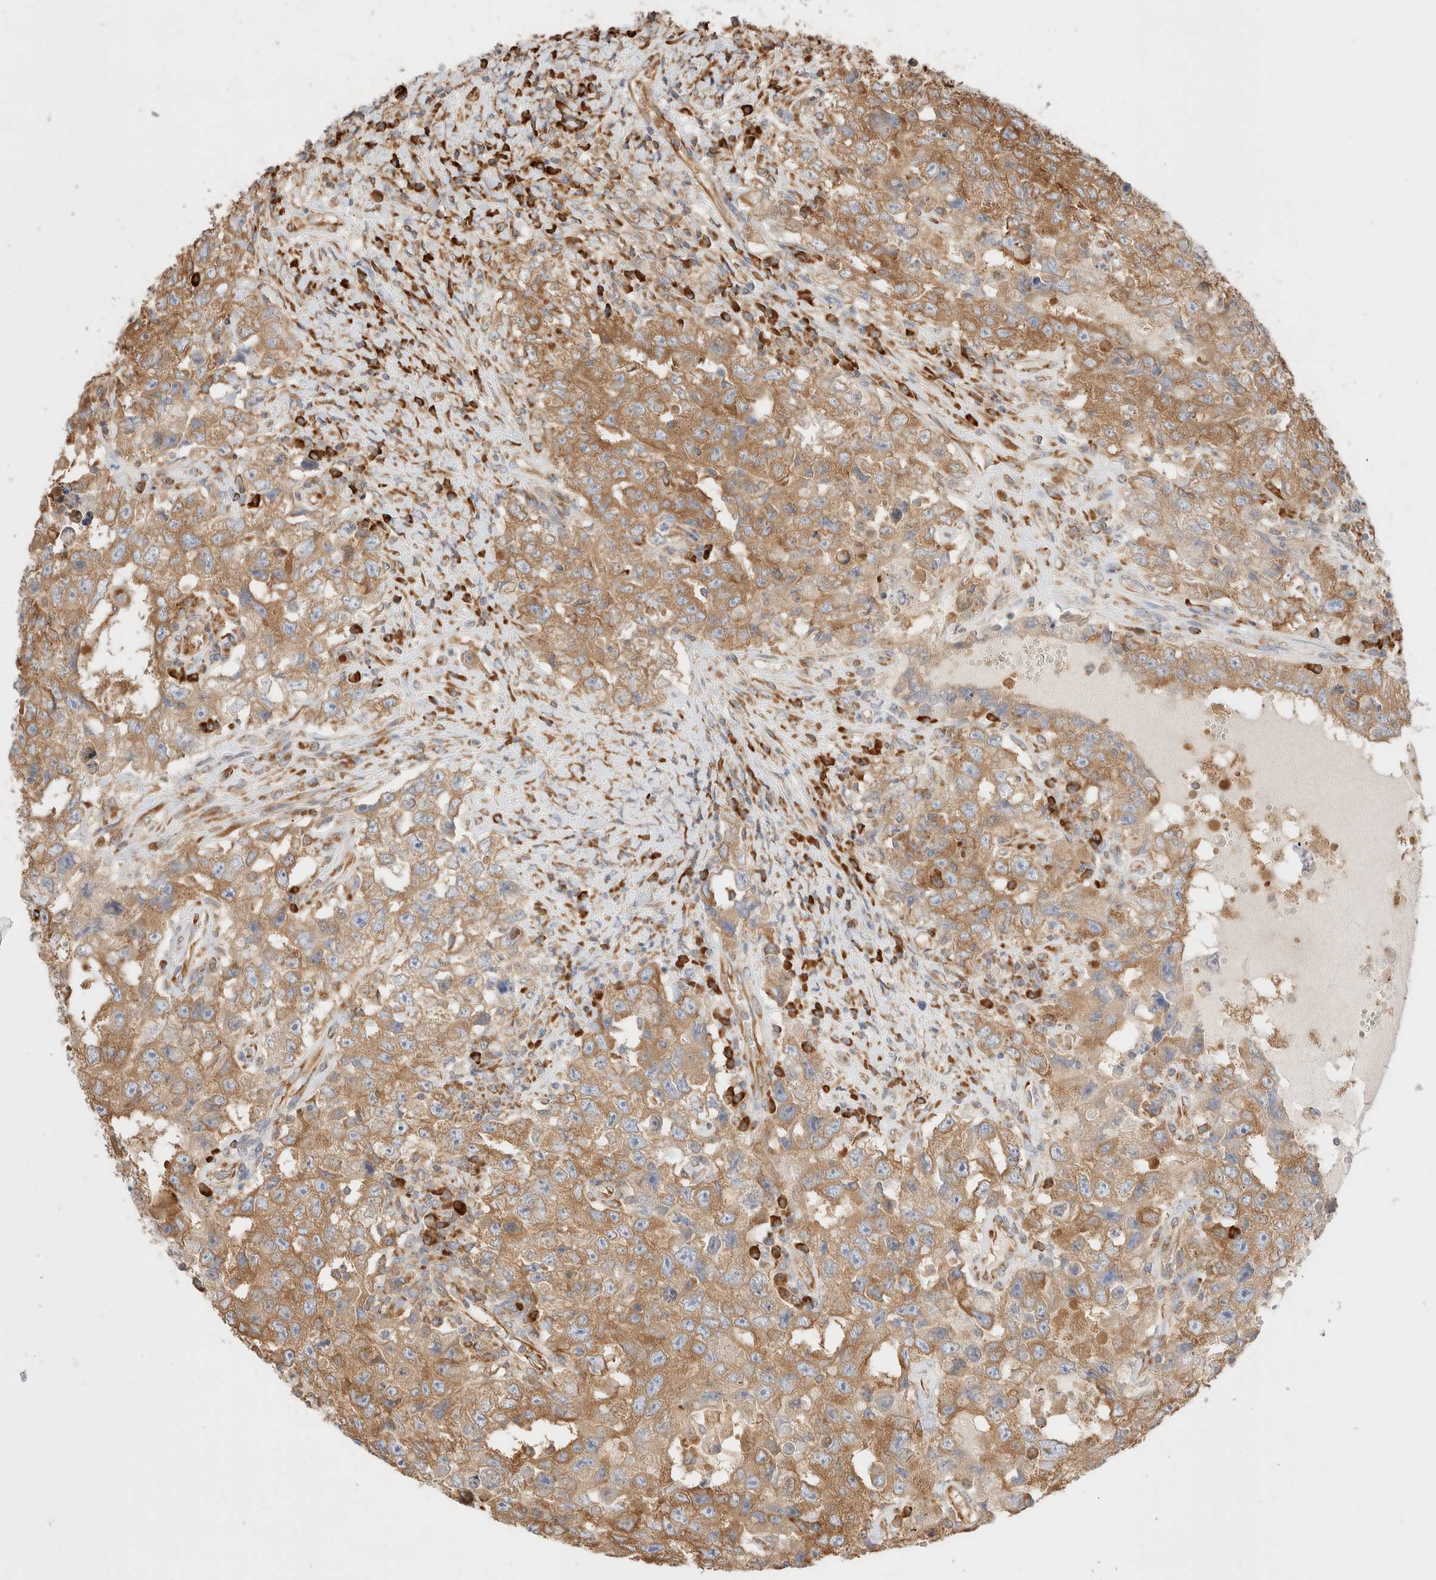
{"staining": {"intensity": "moderate", "quantity": ">75%", "location": "cytoplasmic/membranous"}, "tissue": "testis cancer", "cell_type": "Tumor cells", "image_type": "cancer", "snomed": [{"axis": "morphology", "description": "Carcinoma, Embryonal, NOS"}, {"axis": "topography", "description": "Testis"}], "caption": "This is an image of immunohistochemistry (IHC) staining of testis cancer (embryonal carcinoma), which shows moderate expression in the cytoplasmic/membranous of tumor cells.", "gene": "ZC2HC1A", "patient": {"sex": "male", "age": 26}}